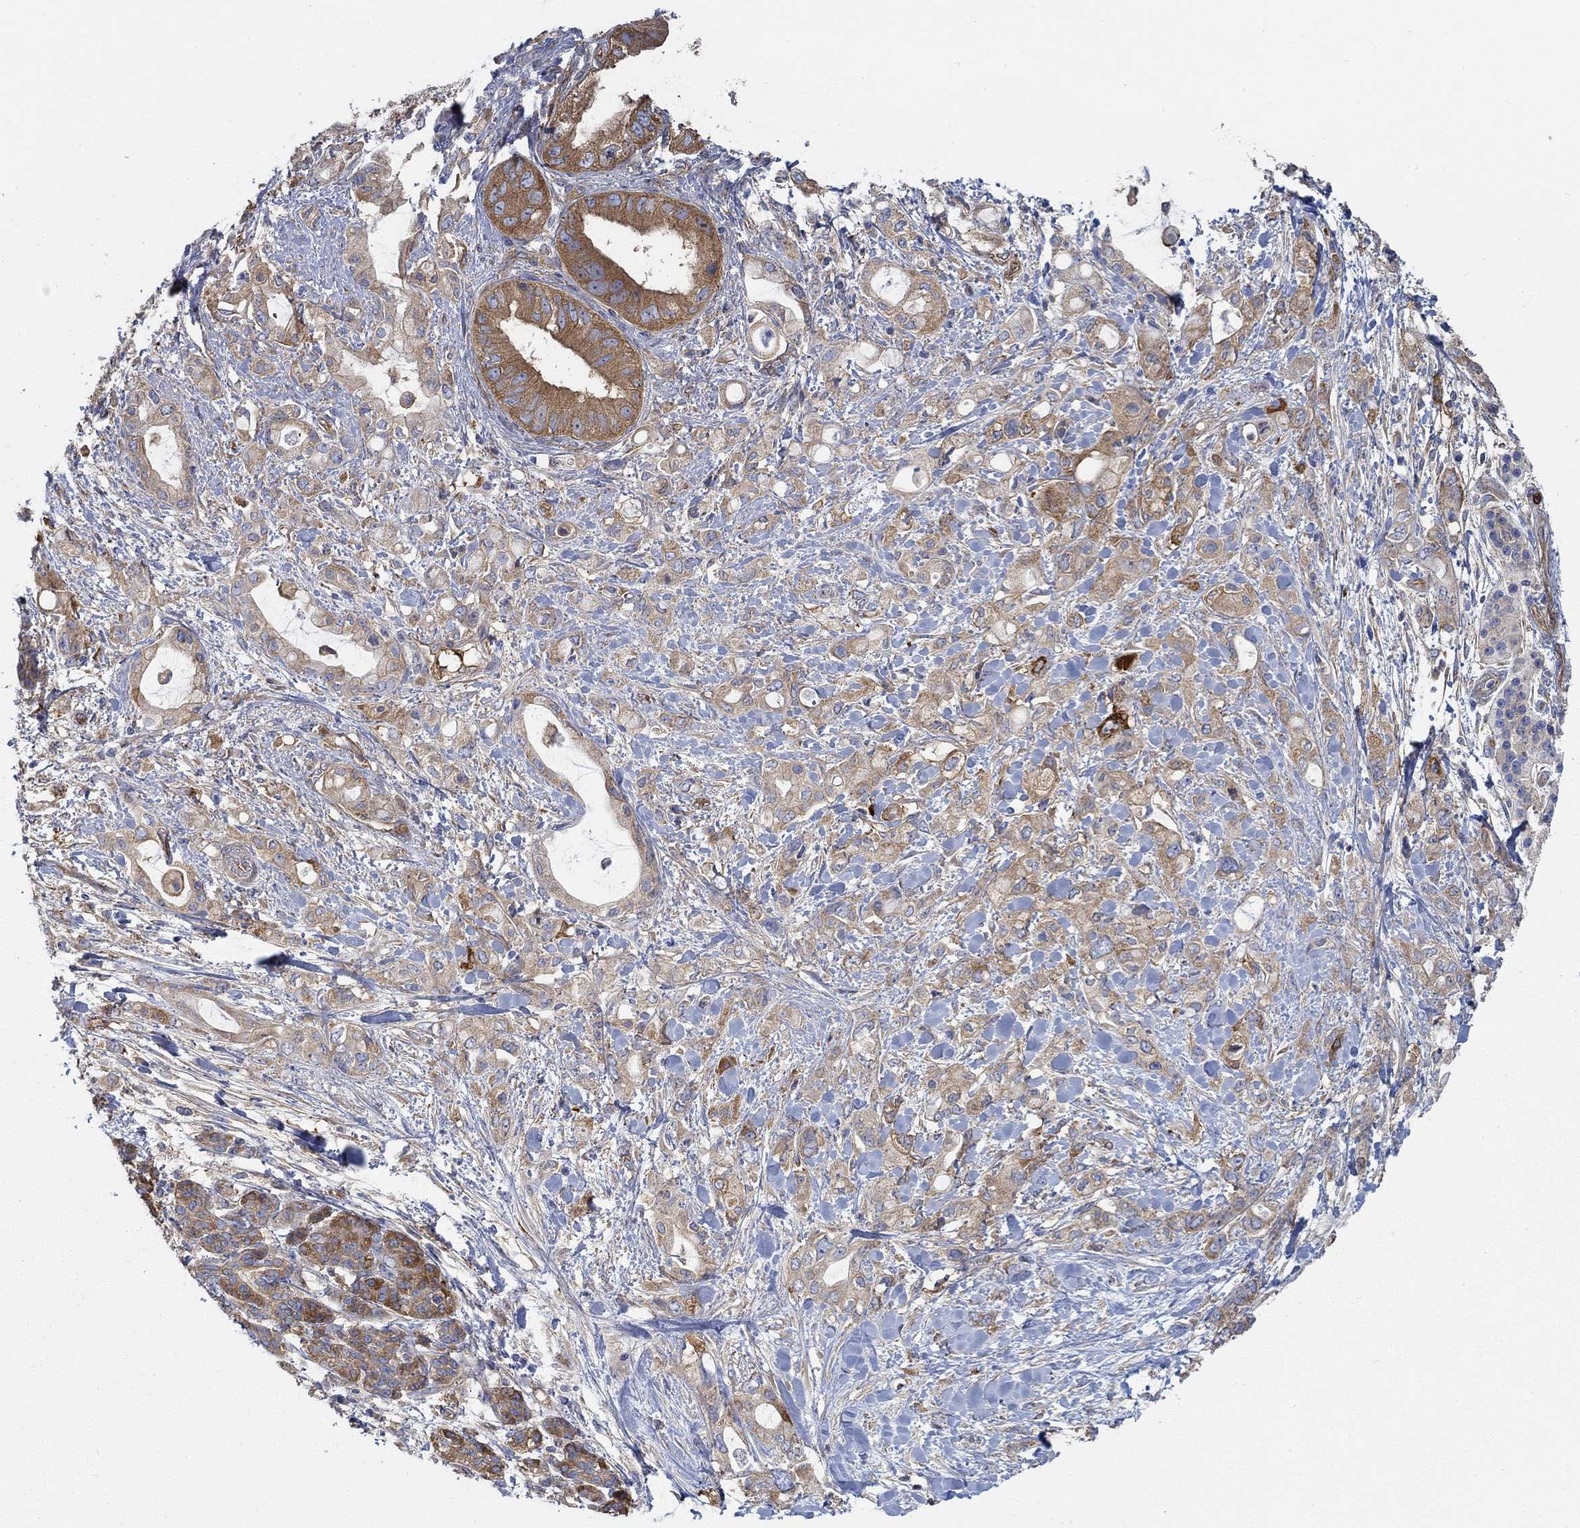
{"staining": {"intensity": "strong", "quantity": "<25%", "location": "cytoplasmic/membranous"}, "tissue": "pancreatic cancer", "cell_type": "Tumor cells", "image_type": "cancer", "snomed": [{"axis": "morphology", "description": "Adenocarcinoma, NOS"}, {"axis": "topography", "description": "Pancreas"}], "caption": "Protein expression analysis of human adenocarcinoma (pancreatic) reveals strong cytoplasmic/membranous positivity in about <25% of tumor cells.", "gene": "SPAG9", "patient": {"sex": "female", "age": 56}}